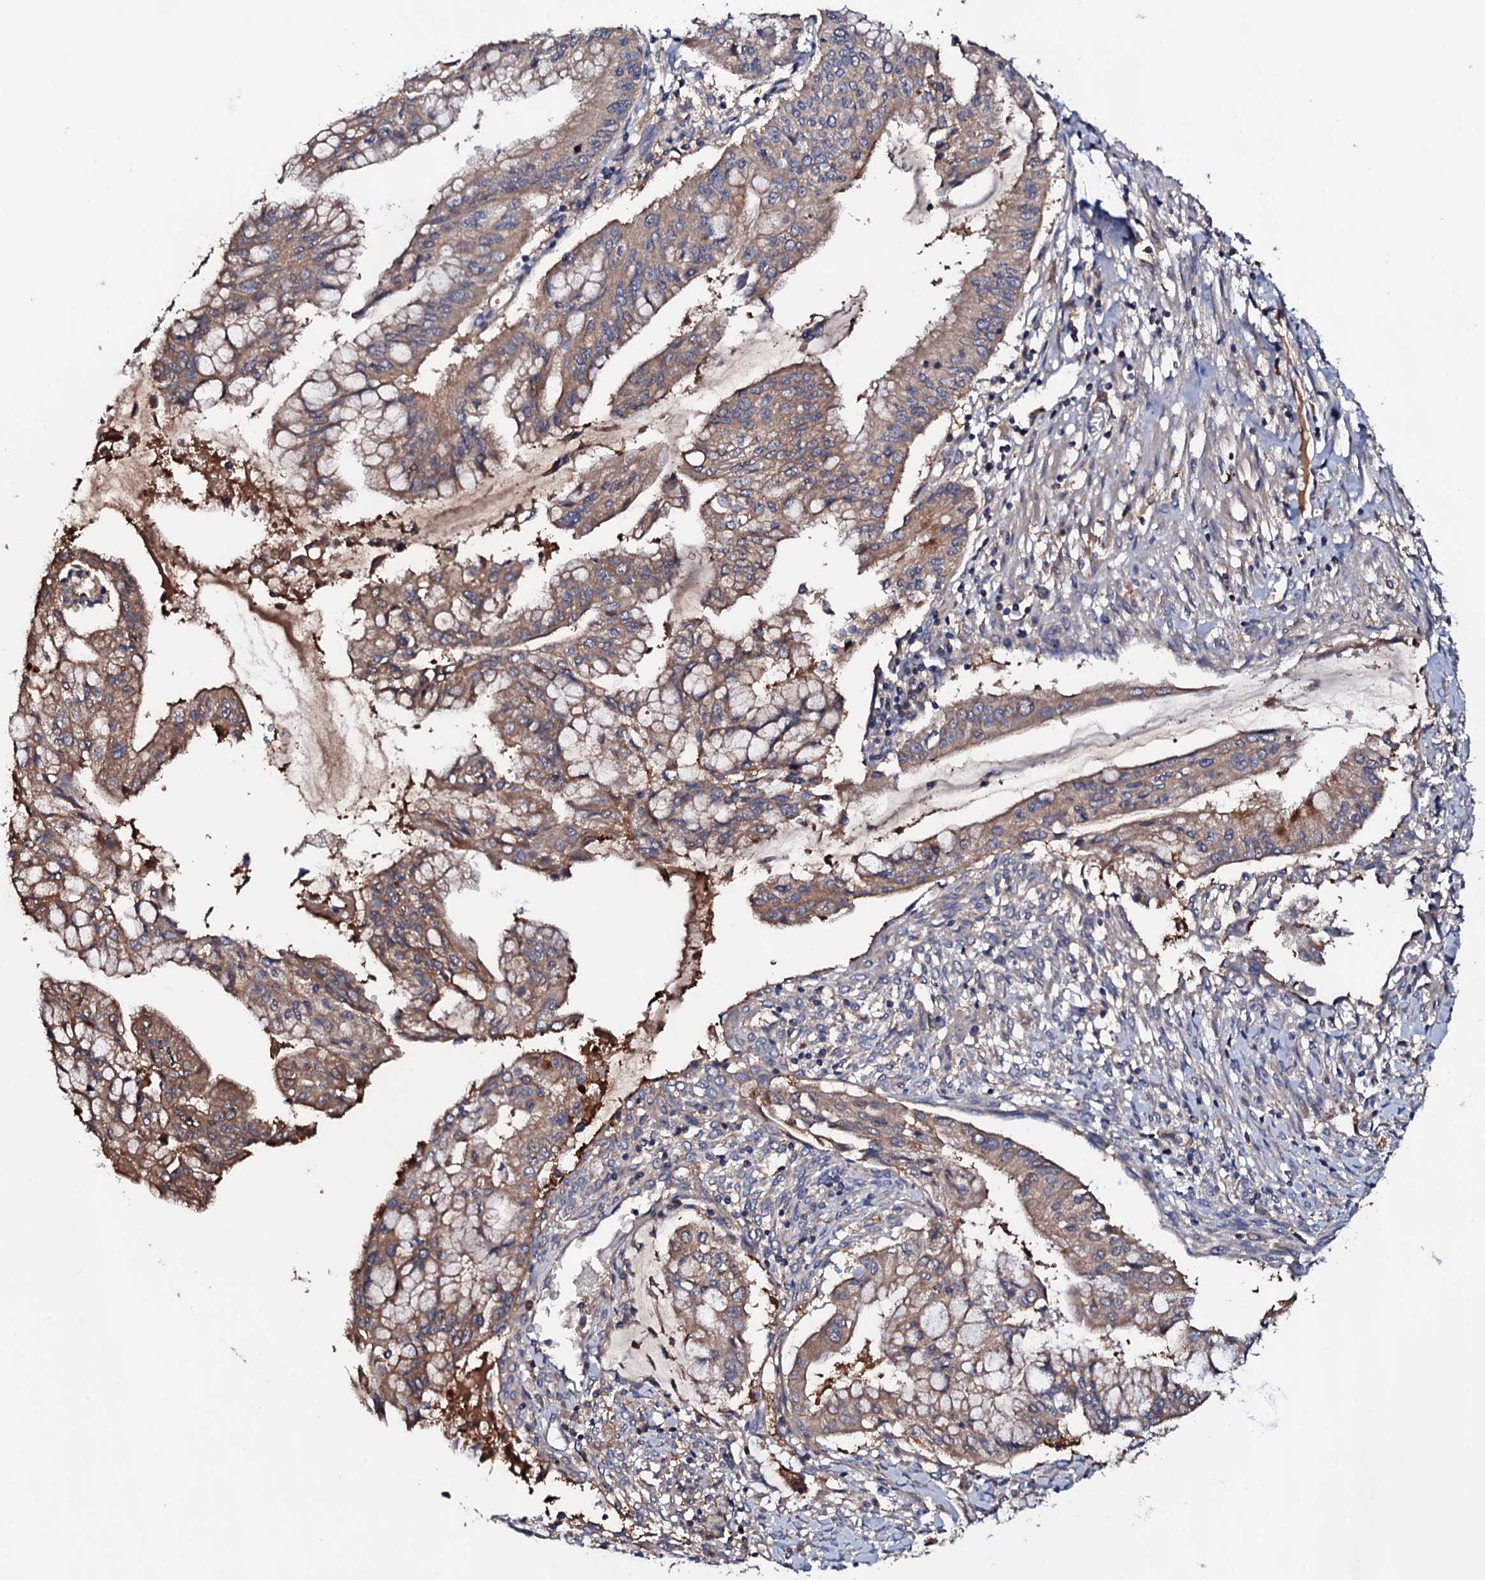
{"staining": {"intensity": "moderate", "quantity": ">75%", "location": "cytoplasmic/membranous"}, "tissue": "pancreatic cancer", "cell_type": "Tumor cells", "image_type": "cancer", "snomed": [{"axis": "morphology", "description": "Adenocarcinoma, NOS"}, {"axis": "topography", "description": "Pancreas"}], "caption": "Immunohistochemical staining of human pancreatic cancer shows medium levels of moderate cytoplasmic/membranous protein staining in approximately >75% of tumor cells. The protein is stained brown, and the nuclei are stained in blue (DAB IHC with brightfield microscopy, high magnification).", "gene": "TCAF2", "patient": {"sex": "male", "age": 46}}